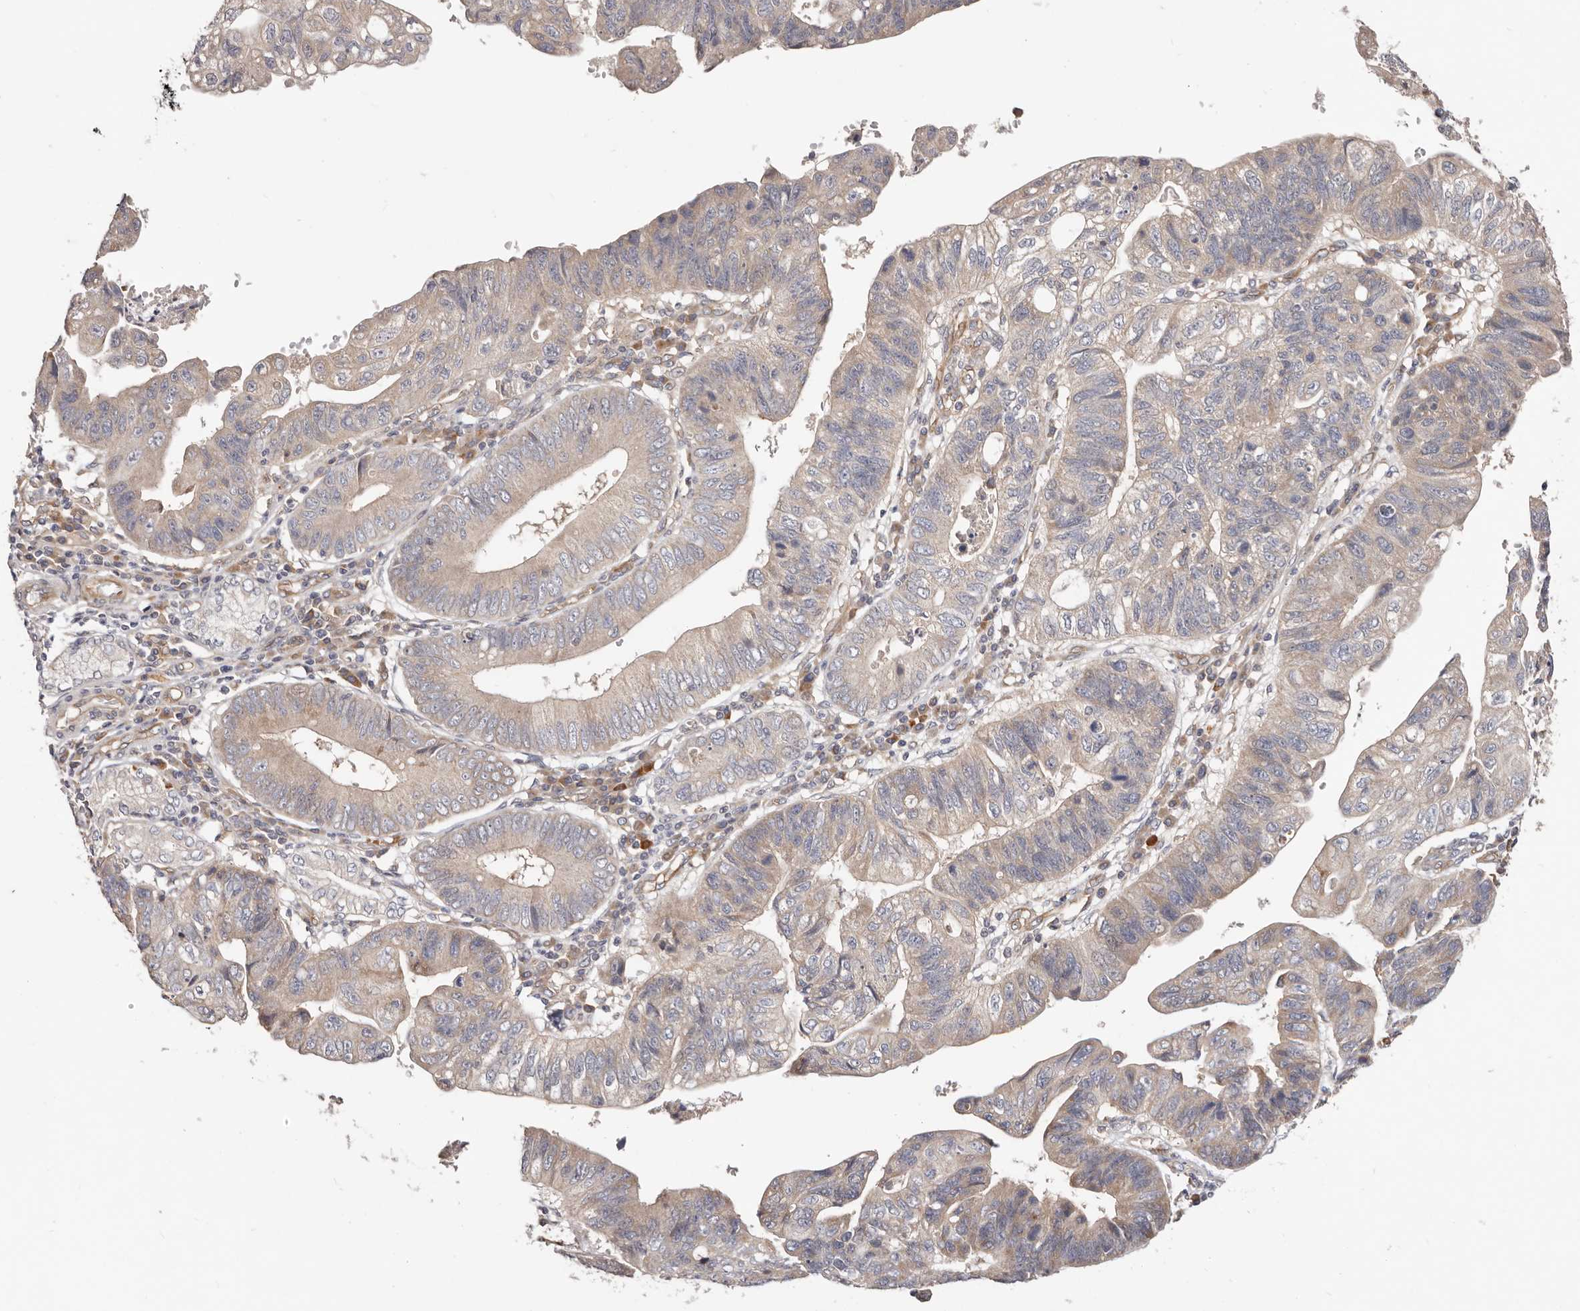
{"staining": {"intensity": "weak", "quantity": ">75%", "location": "cytoplasmic/membranous"}, "tissue": "stomach cancer", "cell_type": "Tumor cells", "image_type": "cancer", "snomed": [{"axis": "morphology", "description": "Adenocarcinoma, NOS"}, {"axis": "topography", "description": "Stomach"}], "caption": "The micrograph reveals staining of stomach cancer, revealing weak cytoplasmic/membranous protein positivity (brown color) within tumor cells. (brown staining indicates protein expression, while blue staining denotes nuclei).", "gene": "MACF1", "patient": {"sex": "male", "age": 59}}